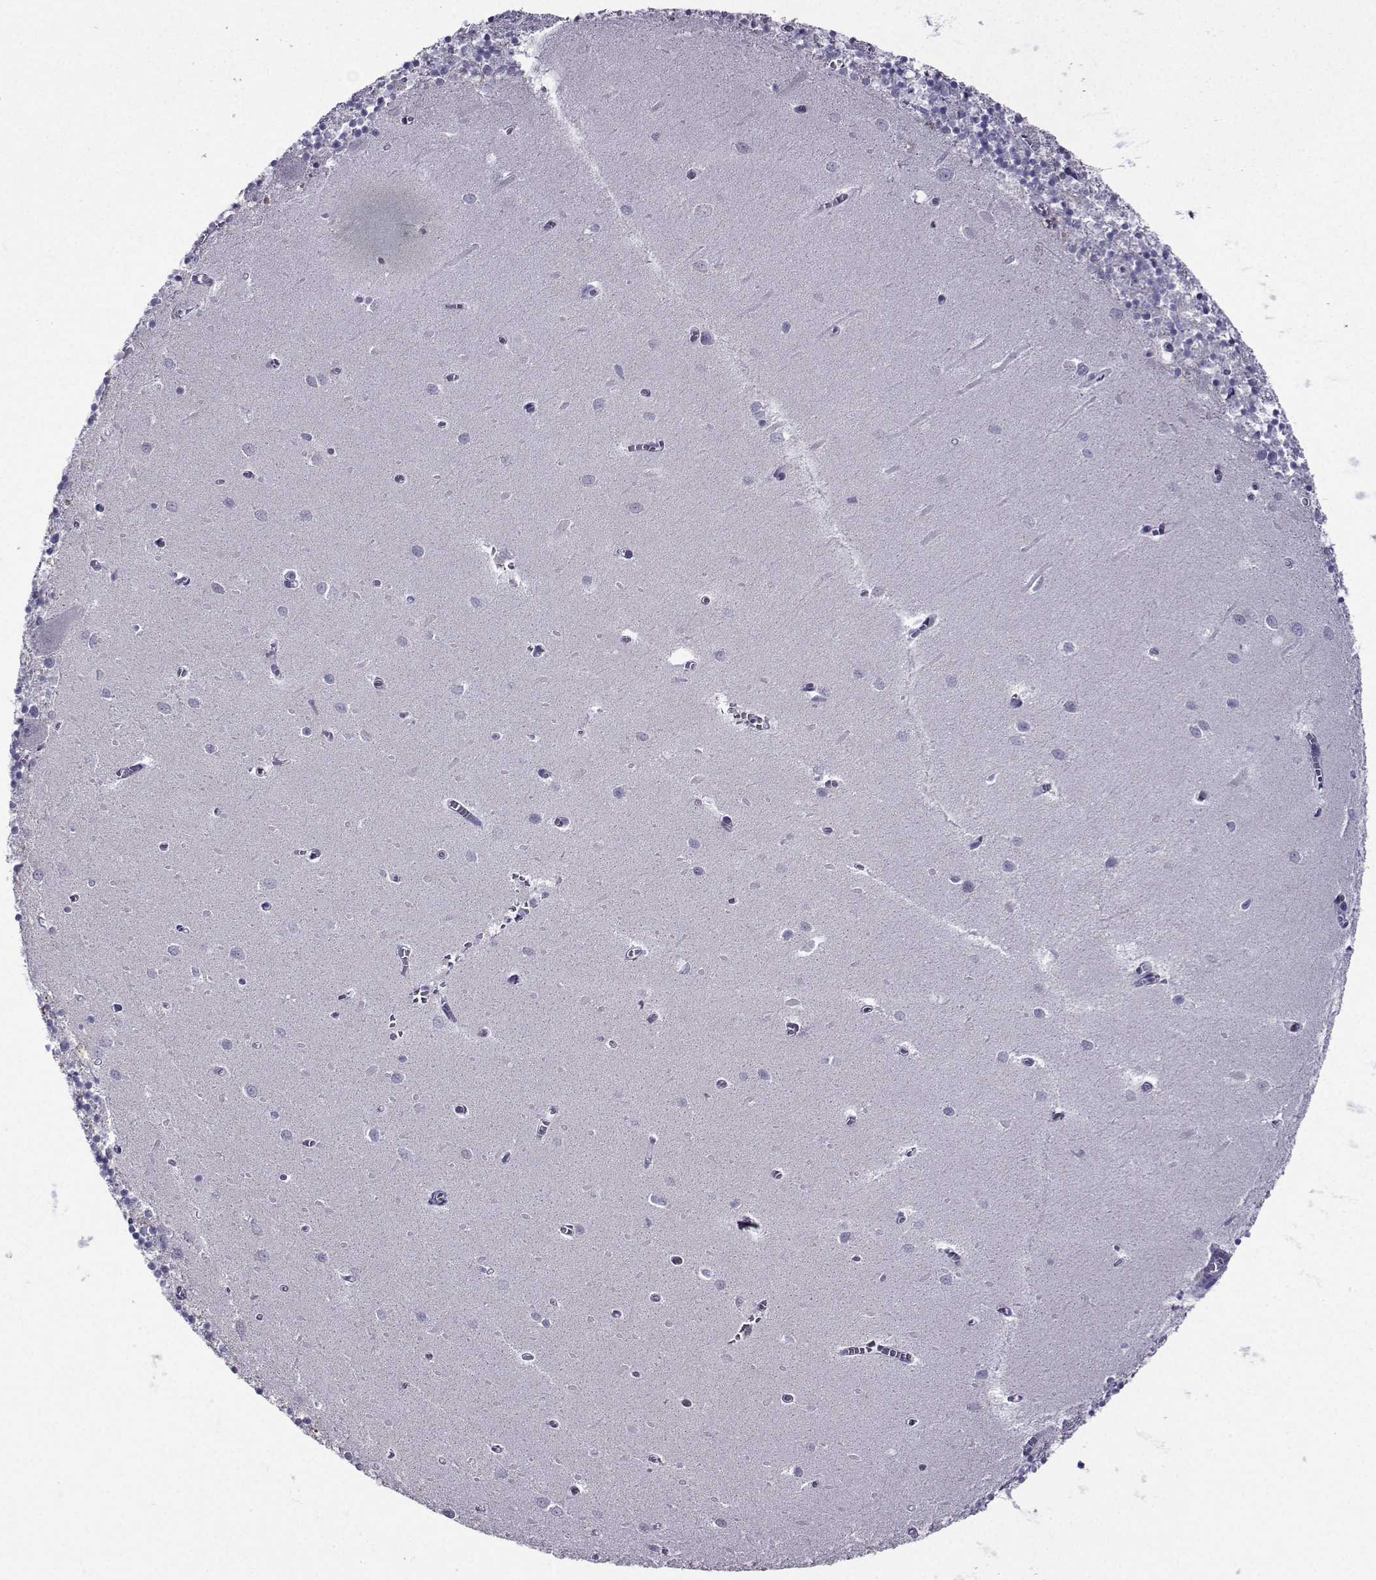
{"staining": {"intensity": "negative", "quantity": "none", "location": "none"}, "tissue": "cerebellum", "cell_type": "Cells in granular layer", "image_type": "normal", "snomed": [{"axis": "morphology", "description": "Normal tissue, NOS"}, {"axis": "topography", "description": "Cerebellum"}], "caption": "A micrograph of cerebellum stained for a protein displays no brown staining in cells in granular layer. (DAB IHC visualized using brightfield microscopy, high magnification).", "gene": "CRYBB1", "patient": {"sex": "female", "age": 64}}